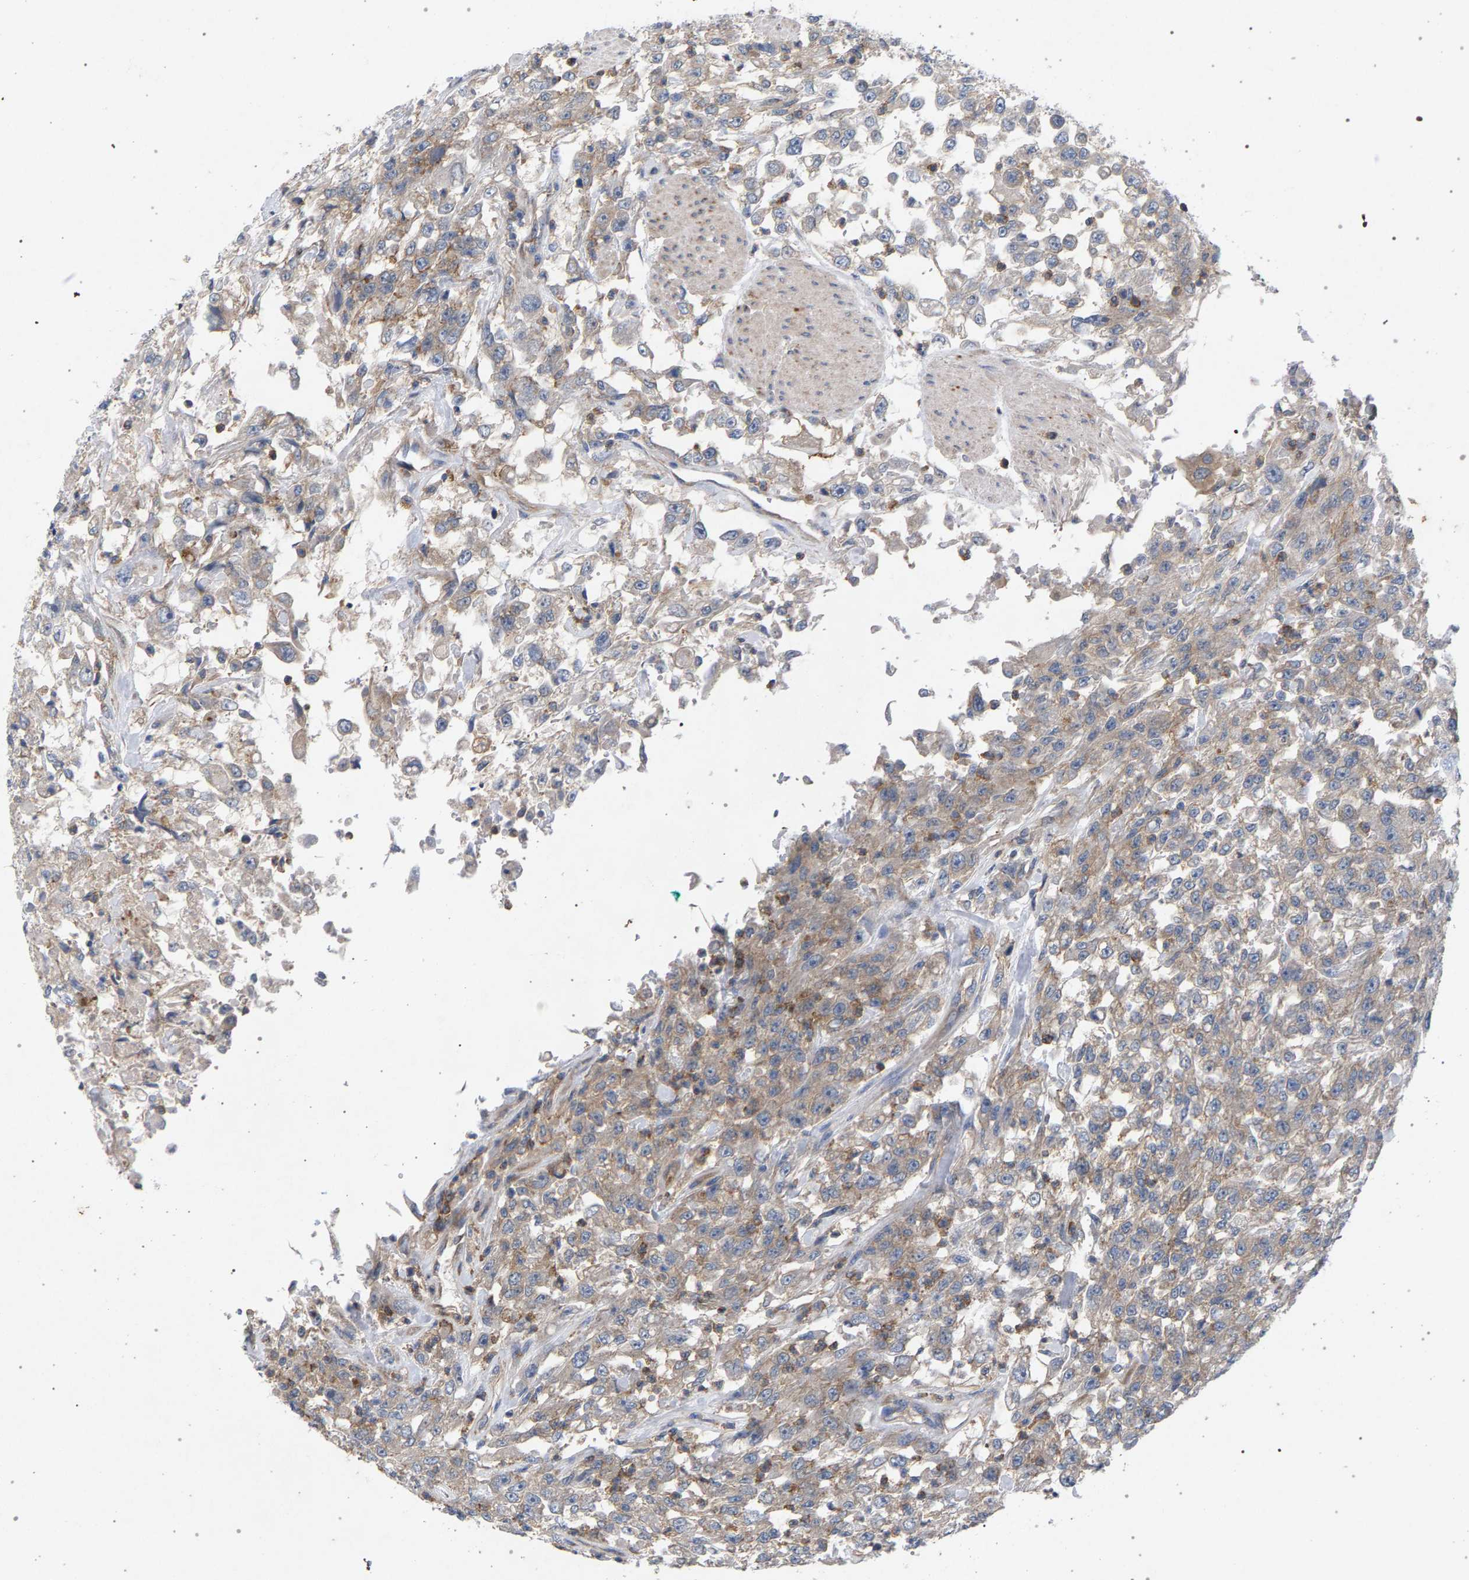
{"staining": {"intensity": "weak", "quantity": ">75%", "location": "cytoplasmic/membranous"}, "tissue": "urothelial cancer", "cell_type": "Tumor cells", "image_type": "cancer", "snomed": [{"axis": "morphology", "description": "Urothelial carcinoma, High grade"}, {"axis": "topography", "description": "Urinary bladder"}], "caption": "Protein staining by immunohistochemistry shows weak cytoplasmic/membranous staining in approximately >75% of tumor cells in urothelial carcinoma (high-grade).", "gene": "MAMDC2", "patient": {"sex": "male", "age": 46}}